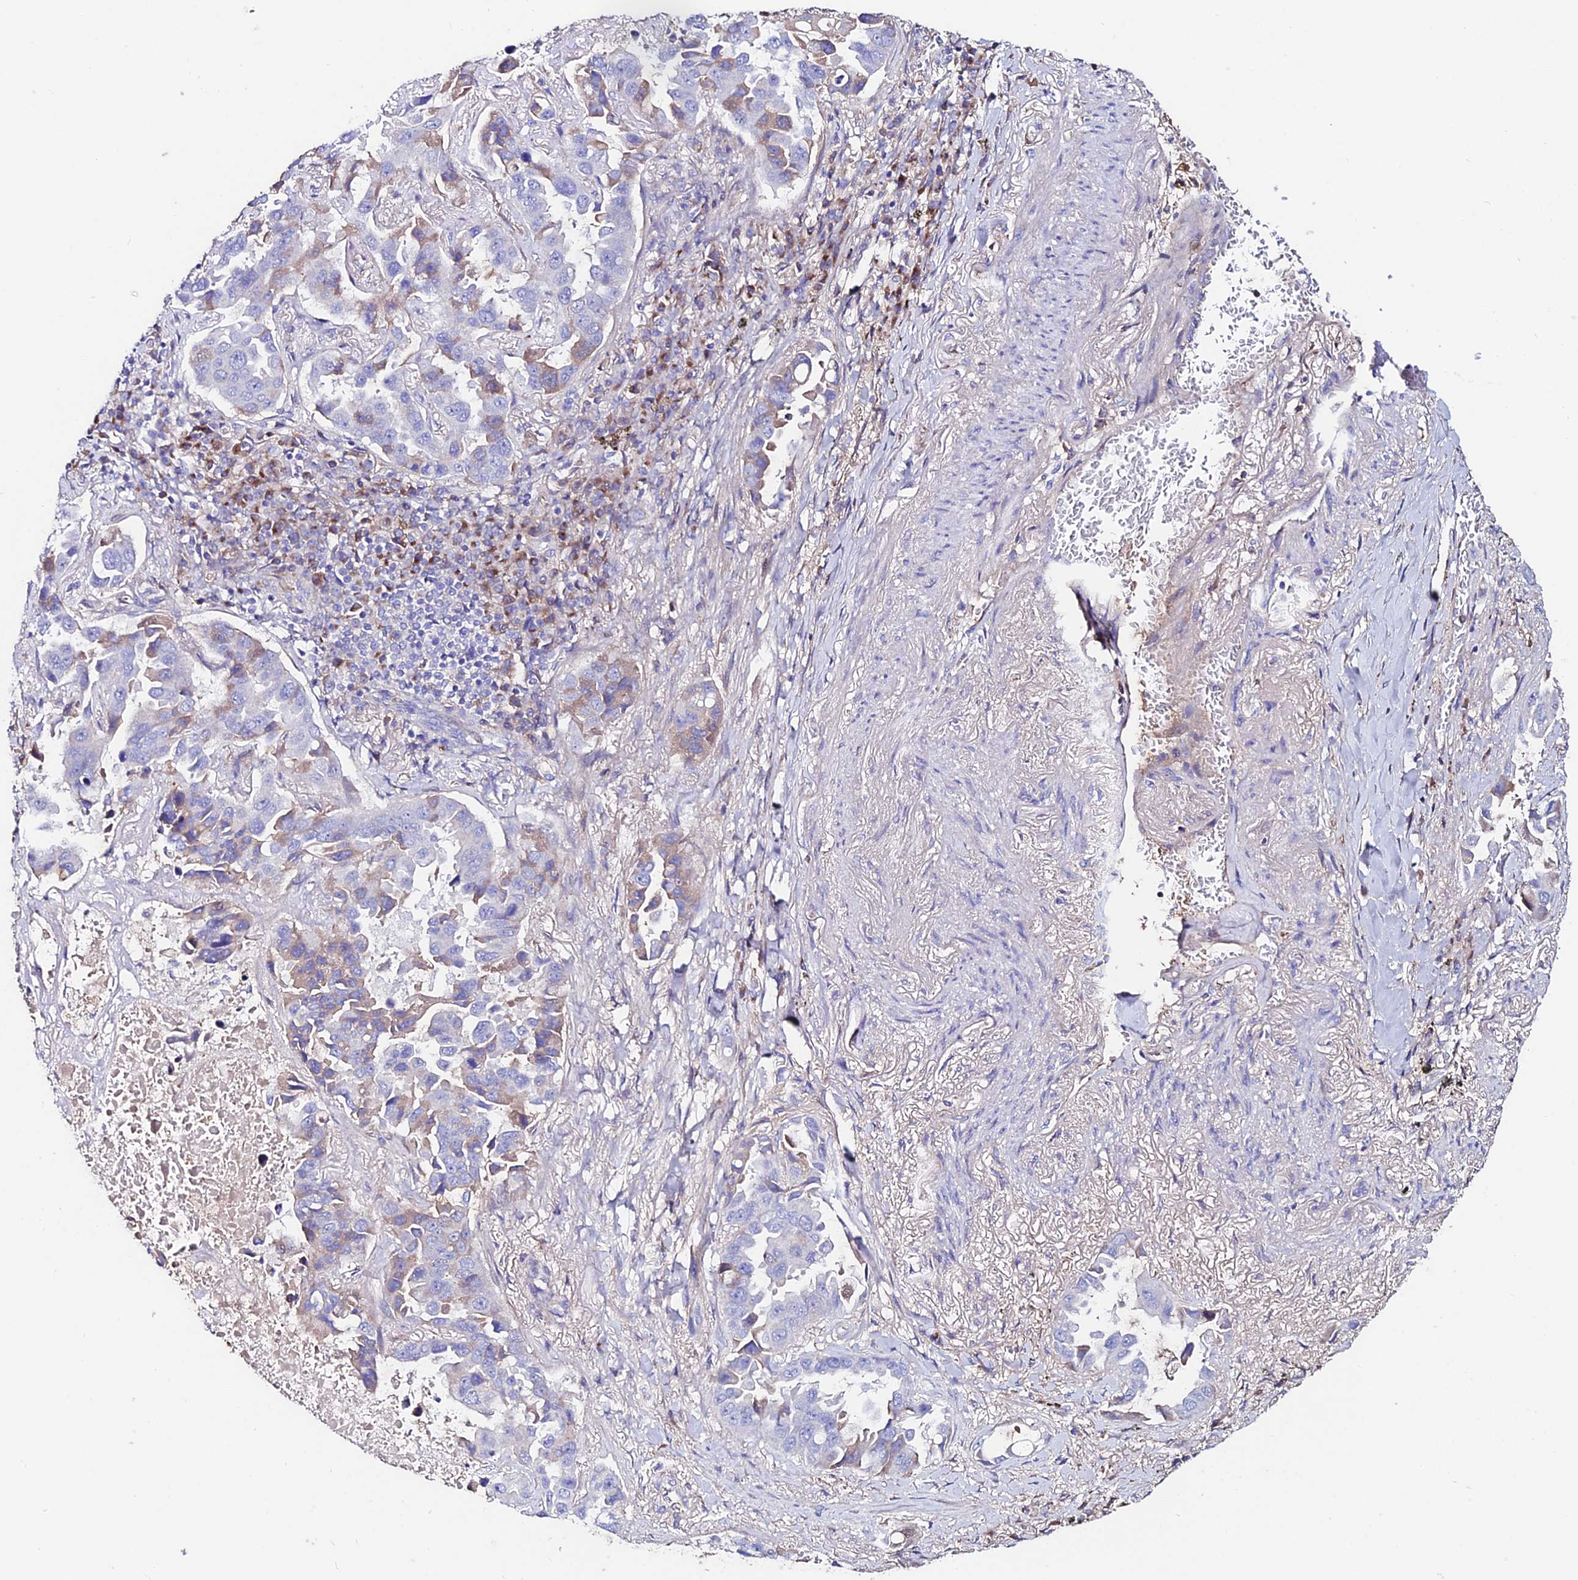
{"staining": {"intensity": "moderate", "quantity": "<25%", "location": "cytoplasmic/membranous"}, "tissue": "lung cancer", "cell_type": "Tumor cells", "image_type": "cancer", "snomed": [{"axis": "morphology", "description": "Adenocarcinoma, NOS"}, {"axis": "topography", "description": "Lung"}], "caption": "Protein expression analysis of lung cancer shows moderate cytoplasmic/membranous positivity in about <25% of tumor cells.", "gene": "SLC25A16", "patient": {"sex": "male", "age": 64}}